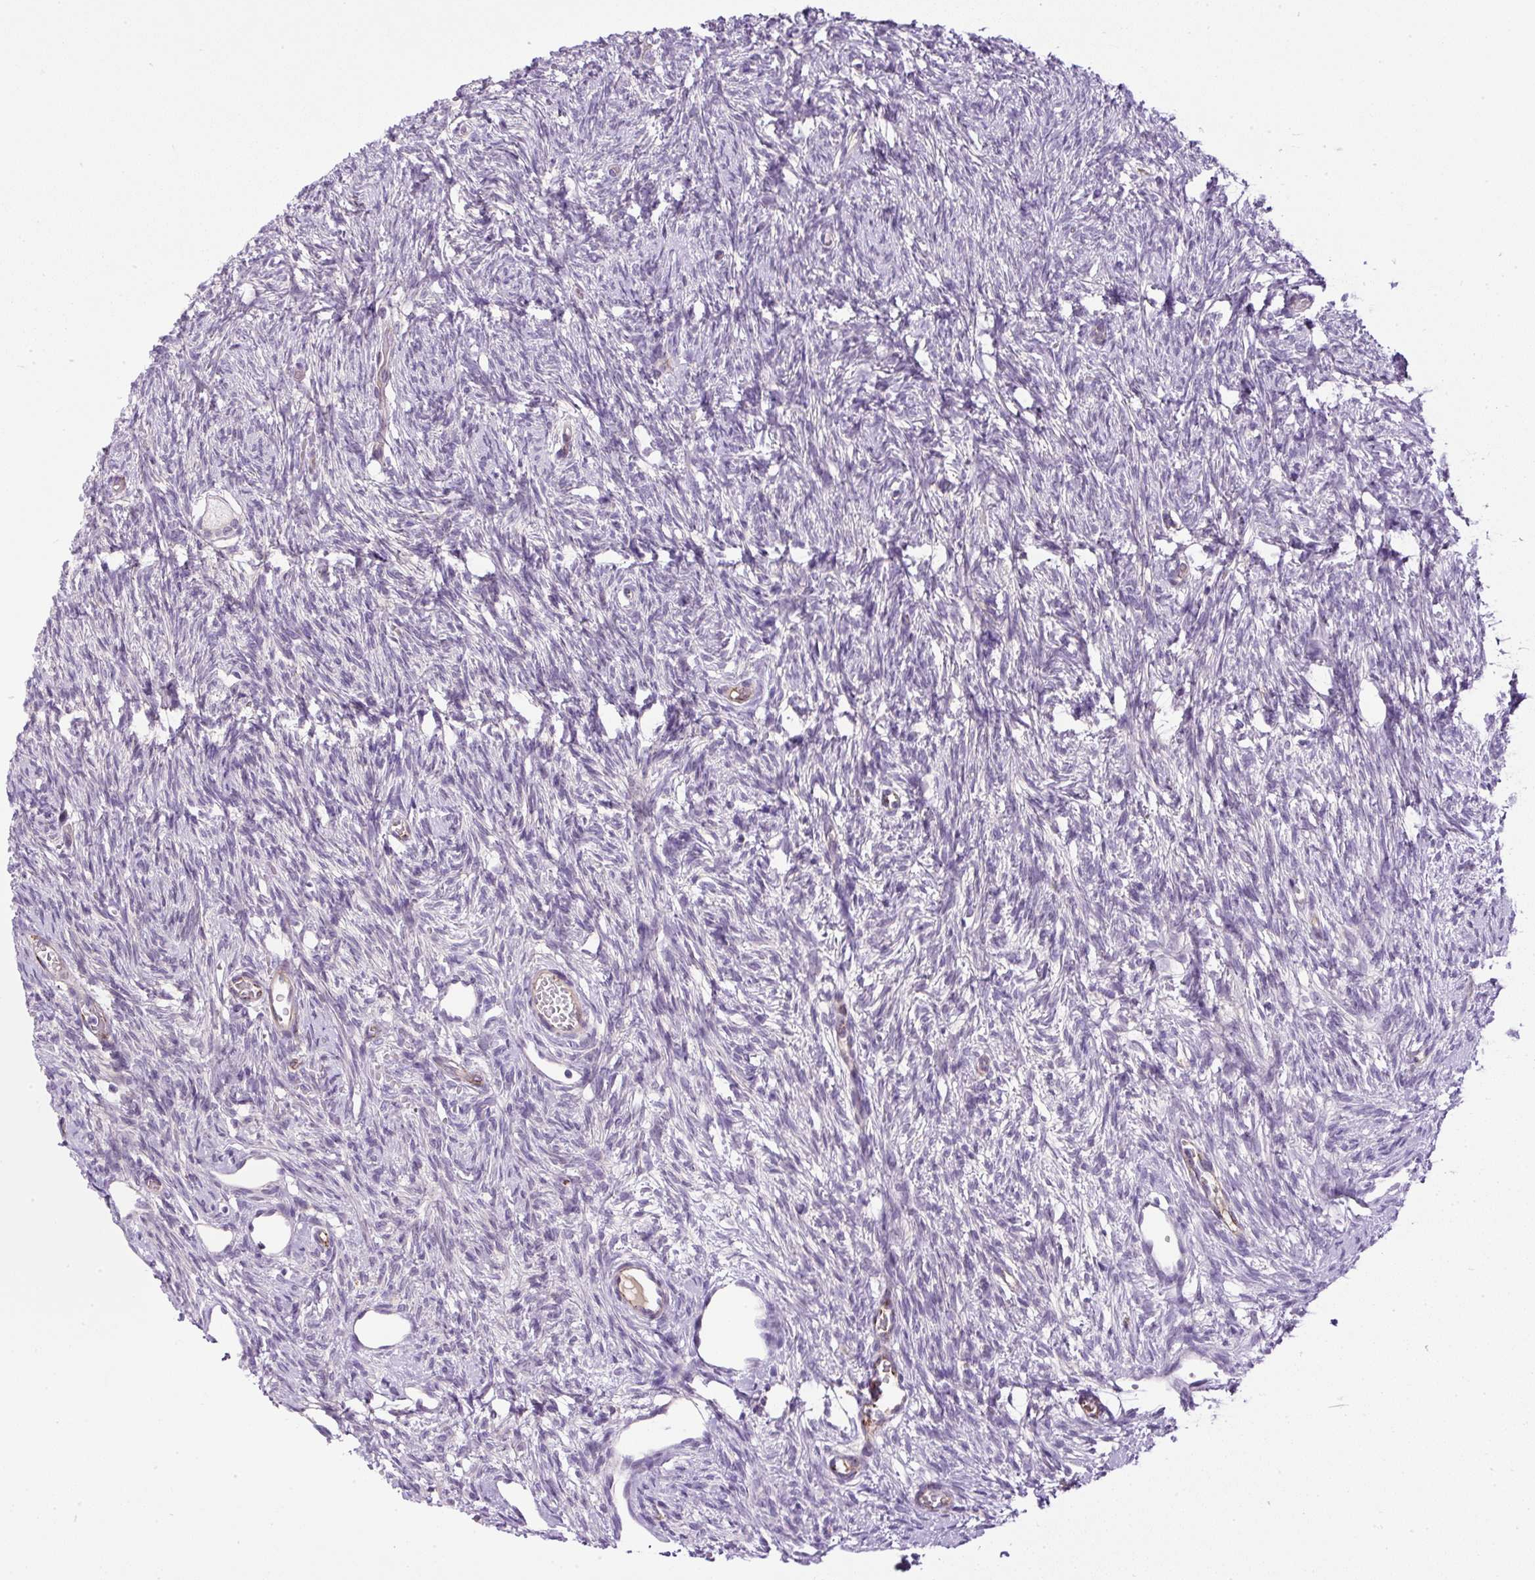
{"staining": {"intensity": "negative", "quantity": "none", "location": "none"}, "tissue": "ovary", "cell_type": "Follicle cells", "image_type": "normal", "snomed": [{"axis": "morphology", "description": "Normal tissue, NOS"}, {"axis": "topography", "description": "Ovary"}], "caption": "Follicle cells show no significant protein expression in unremarkable ovary. (Brightfield microscopy of DAB (3,3'-diaminobenzidine) IHC at high magnification).", "gene": "LEFTY1", "patient": {"sex": "female", "age": 33}}